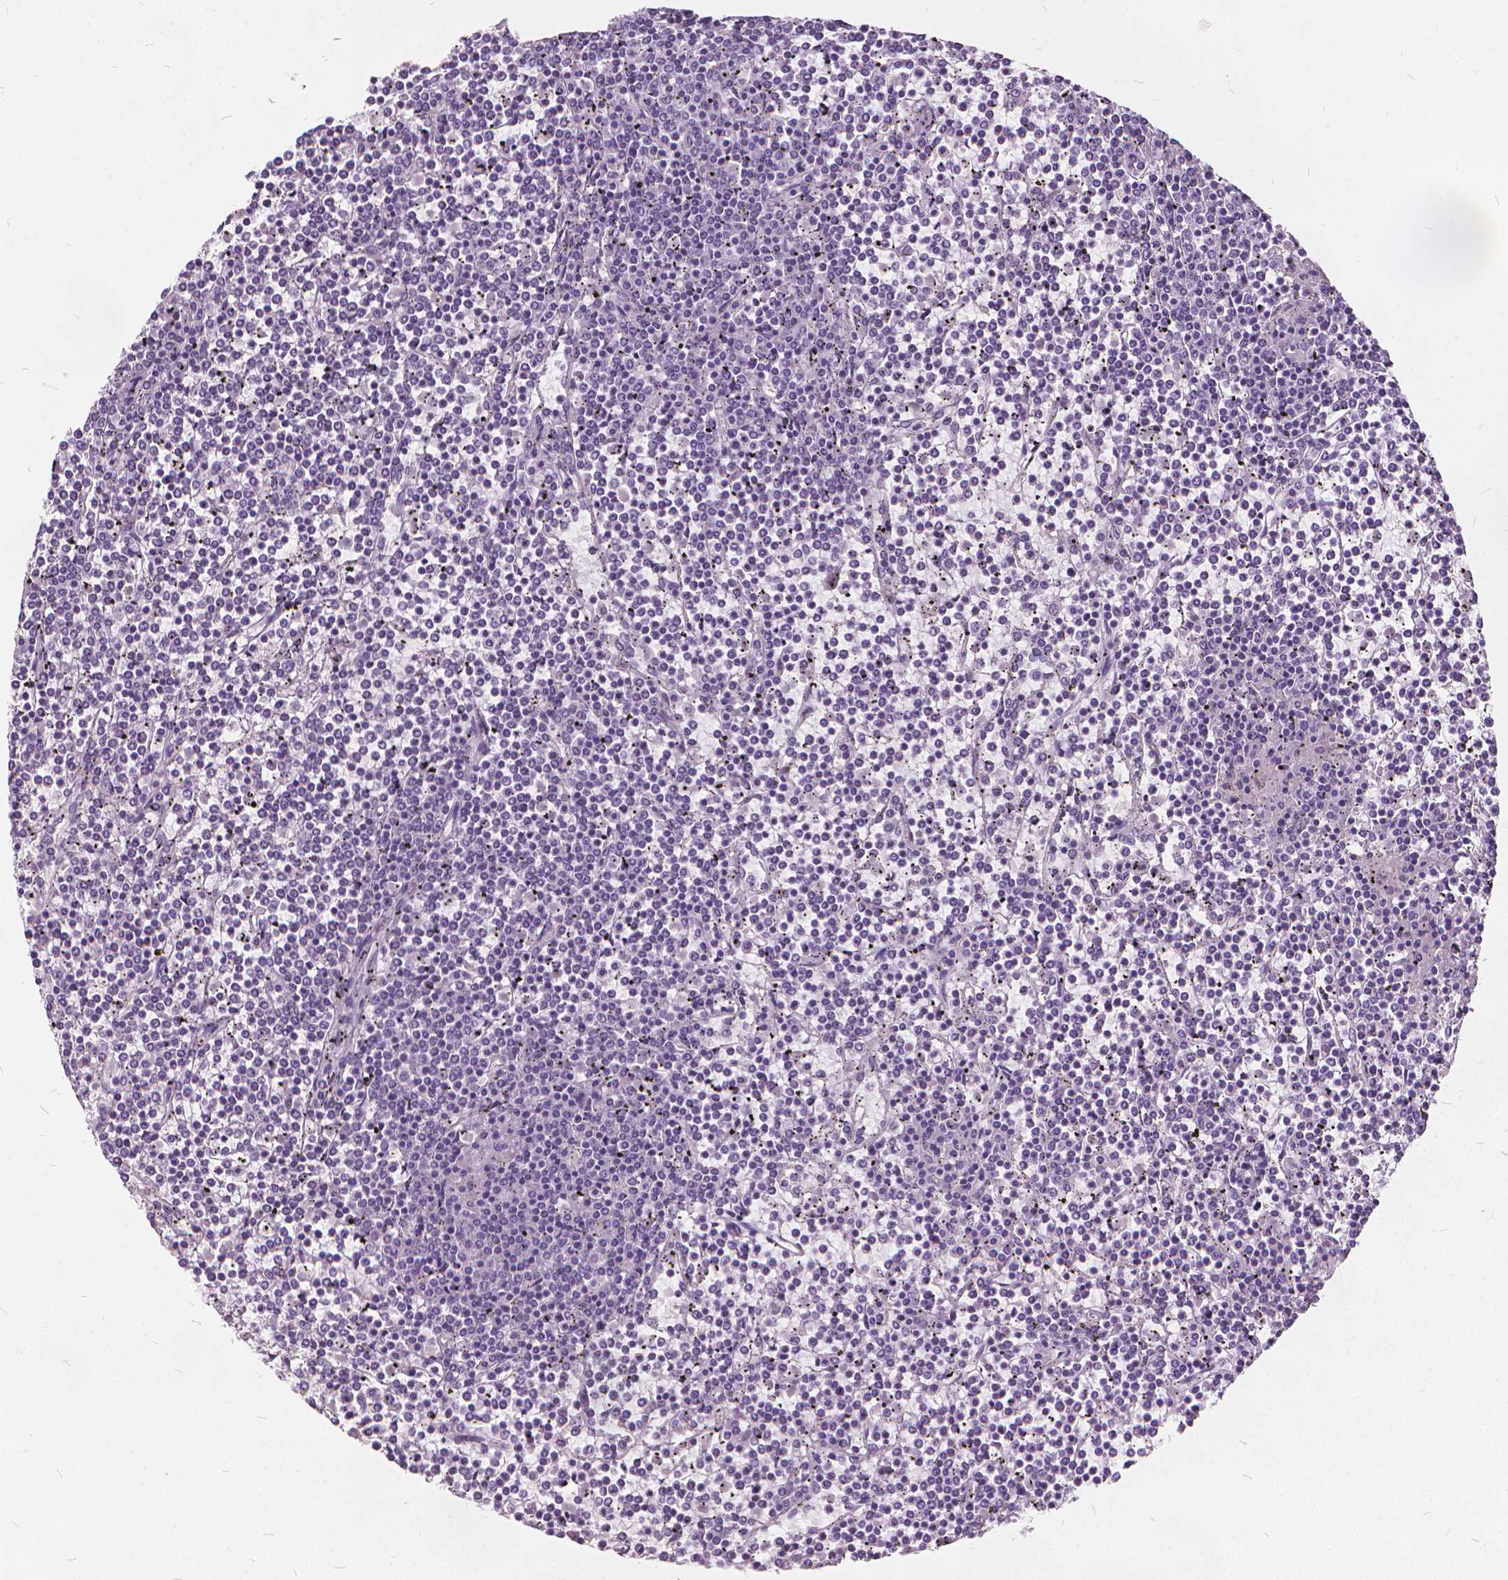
{"staining": {"intensity": "negative", "quantity": "none", "location": "none"}, "tissue": "lymphoma", "cell_type": "Tumor cells", "image_type": "cancer", "snomed": [{"axis": "morphology", "description": "Malignant lymphoma, non-Hodgkin's type, Low grade"}, {"axis": "topography", "description": "Spleen"}], "caption": "Immunohistochemistry (IHC) of human lymphoma demonstrates no expression in tumor cells.", "gene": "DNM1", "patient": {"sex": "female", "age": 19}}